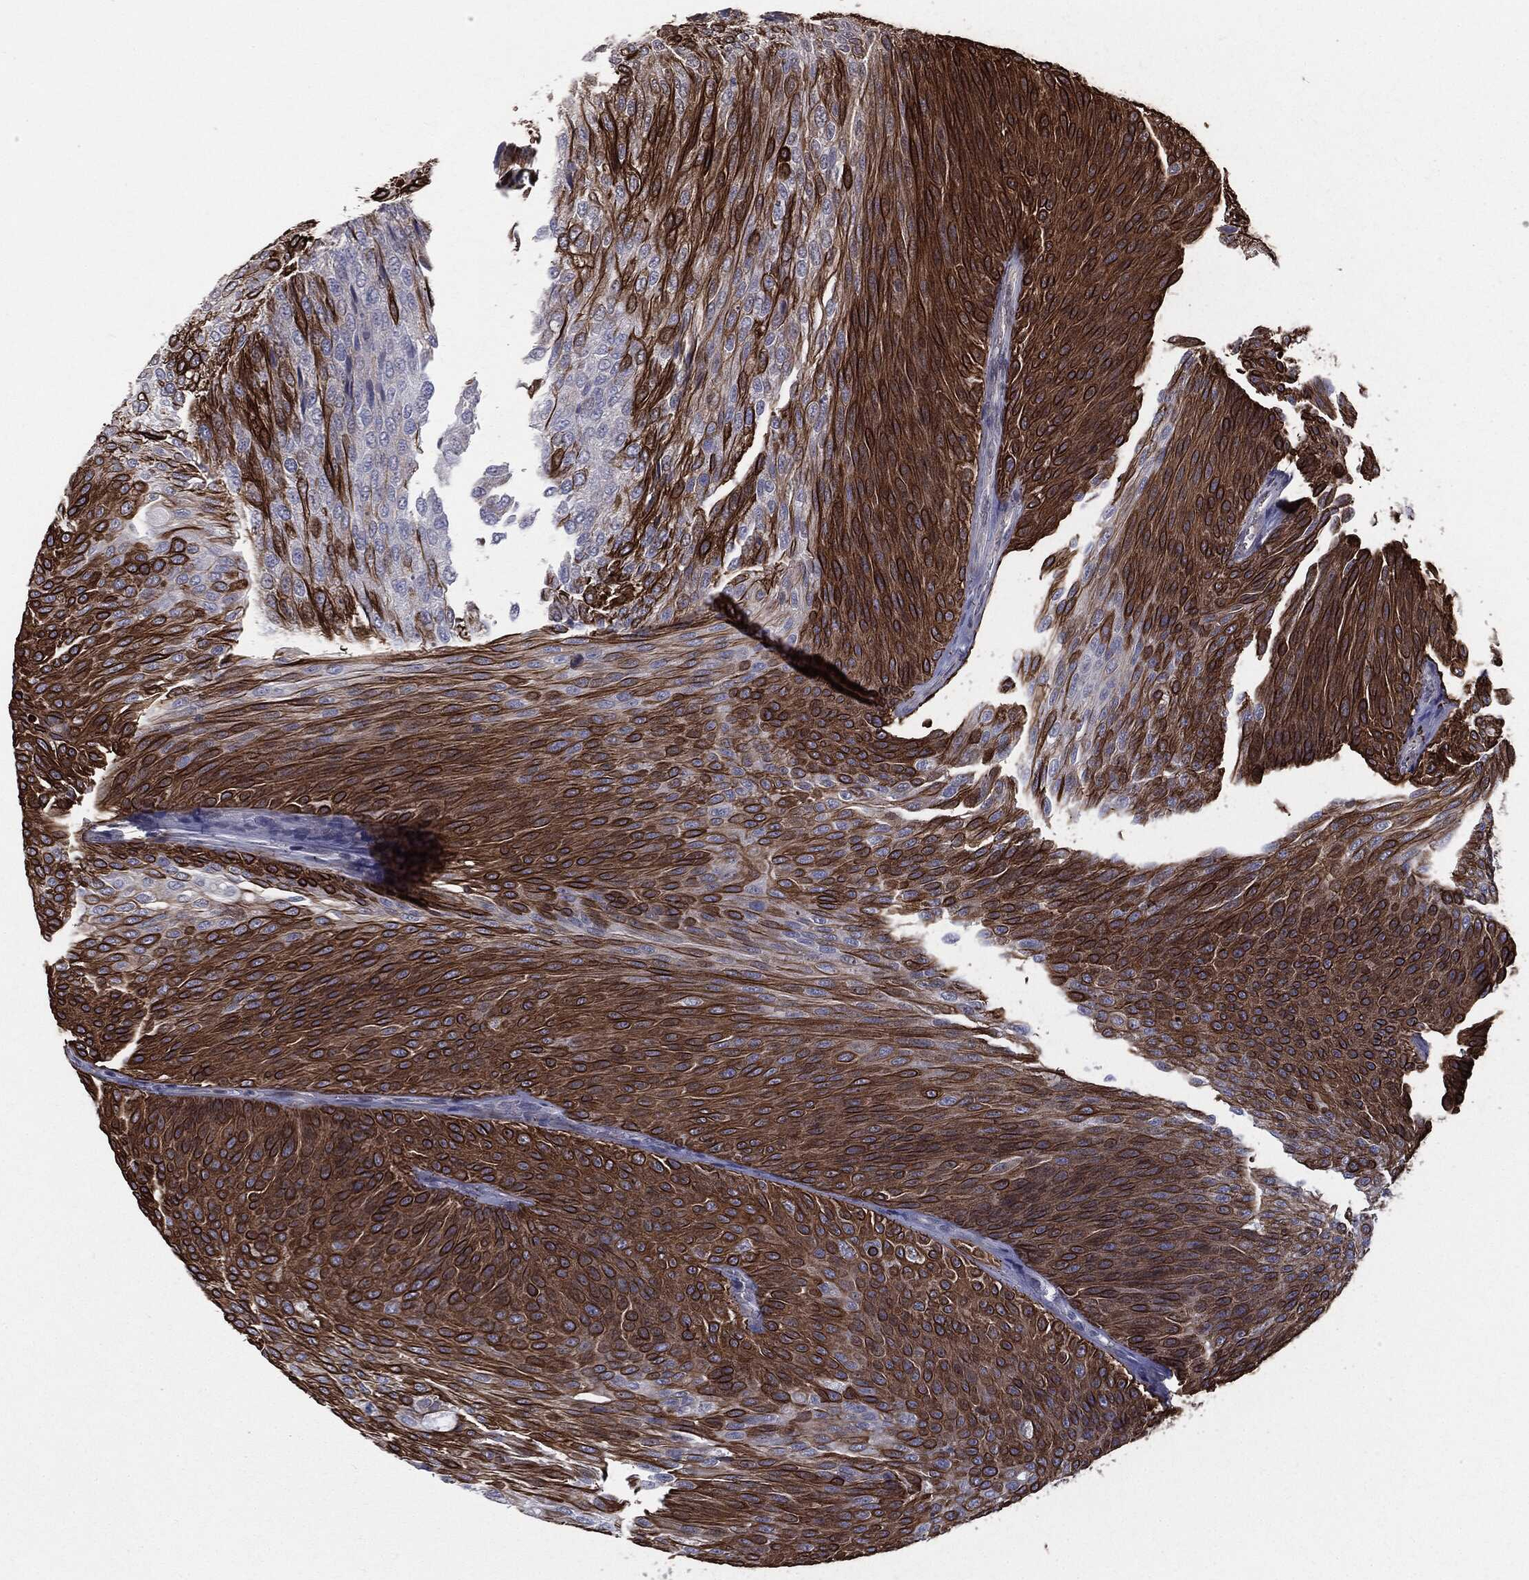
{"staining": {"intensity": "strong", "quantity": ">75%", "location": "cytoplasmic/membranous"}, "tissue": "urothelial cancer", "cell_type": "Tumor cells", "image_type": "cancer", "snomed": [{"axis": "morphology", "description": "Urothelial carcinoma, Low grade"}, {"axis": "topography", "description": "Ureter, NOS"}, {"axis": "topography", "description": "Urinary bladder"}], "caption": "IHC histopathology image of human urothelial cancer stained for a protein (brown), which displays high levels of strong cytoplasmic/membranous staining in about >75% of tumor cells.", "gene": "KRT5", "patient": {"sex": "male", "age": 78}}